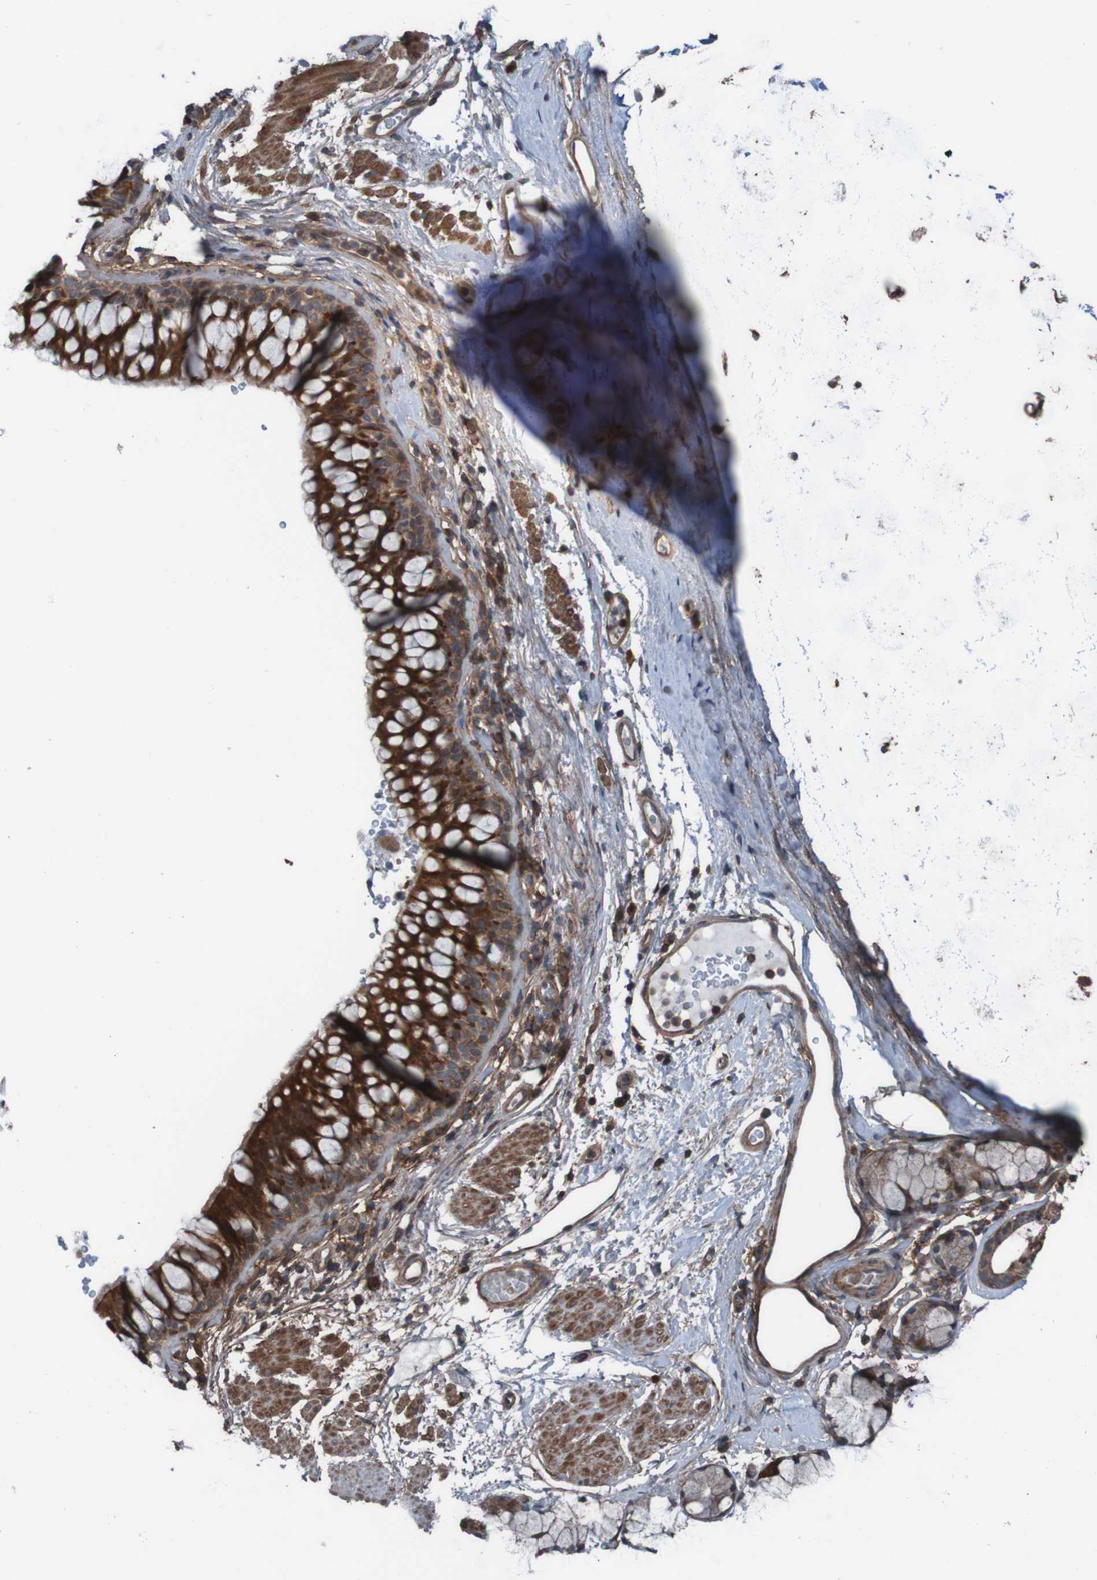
{"staining": {"intensity": "strong", "quantity": ">75%", "location": "cytoplasmic/membranous,nuclear"}, "tissue": "bronchus", "cell_type": "Respiratory epithelial cells", "image_type": "normal", "snomed": [{"axis": "morphology", "description": "Normal tissue, NOS"}, {"axis": "topography", "description": "Cartilage tissue"}, {"axis": "topography", "description": "Bronchus"}], "caption": "Respiratory epithelial cells exhibit high levels of strong cytoplasmic/membranous,nuclear expression in about >75% of cells in normal bronchus. (DAB = brown stain, brightfield microscopy at high magnification).", "gene": "PDGFB", "patient": {"sex": "female", "age": 53}}